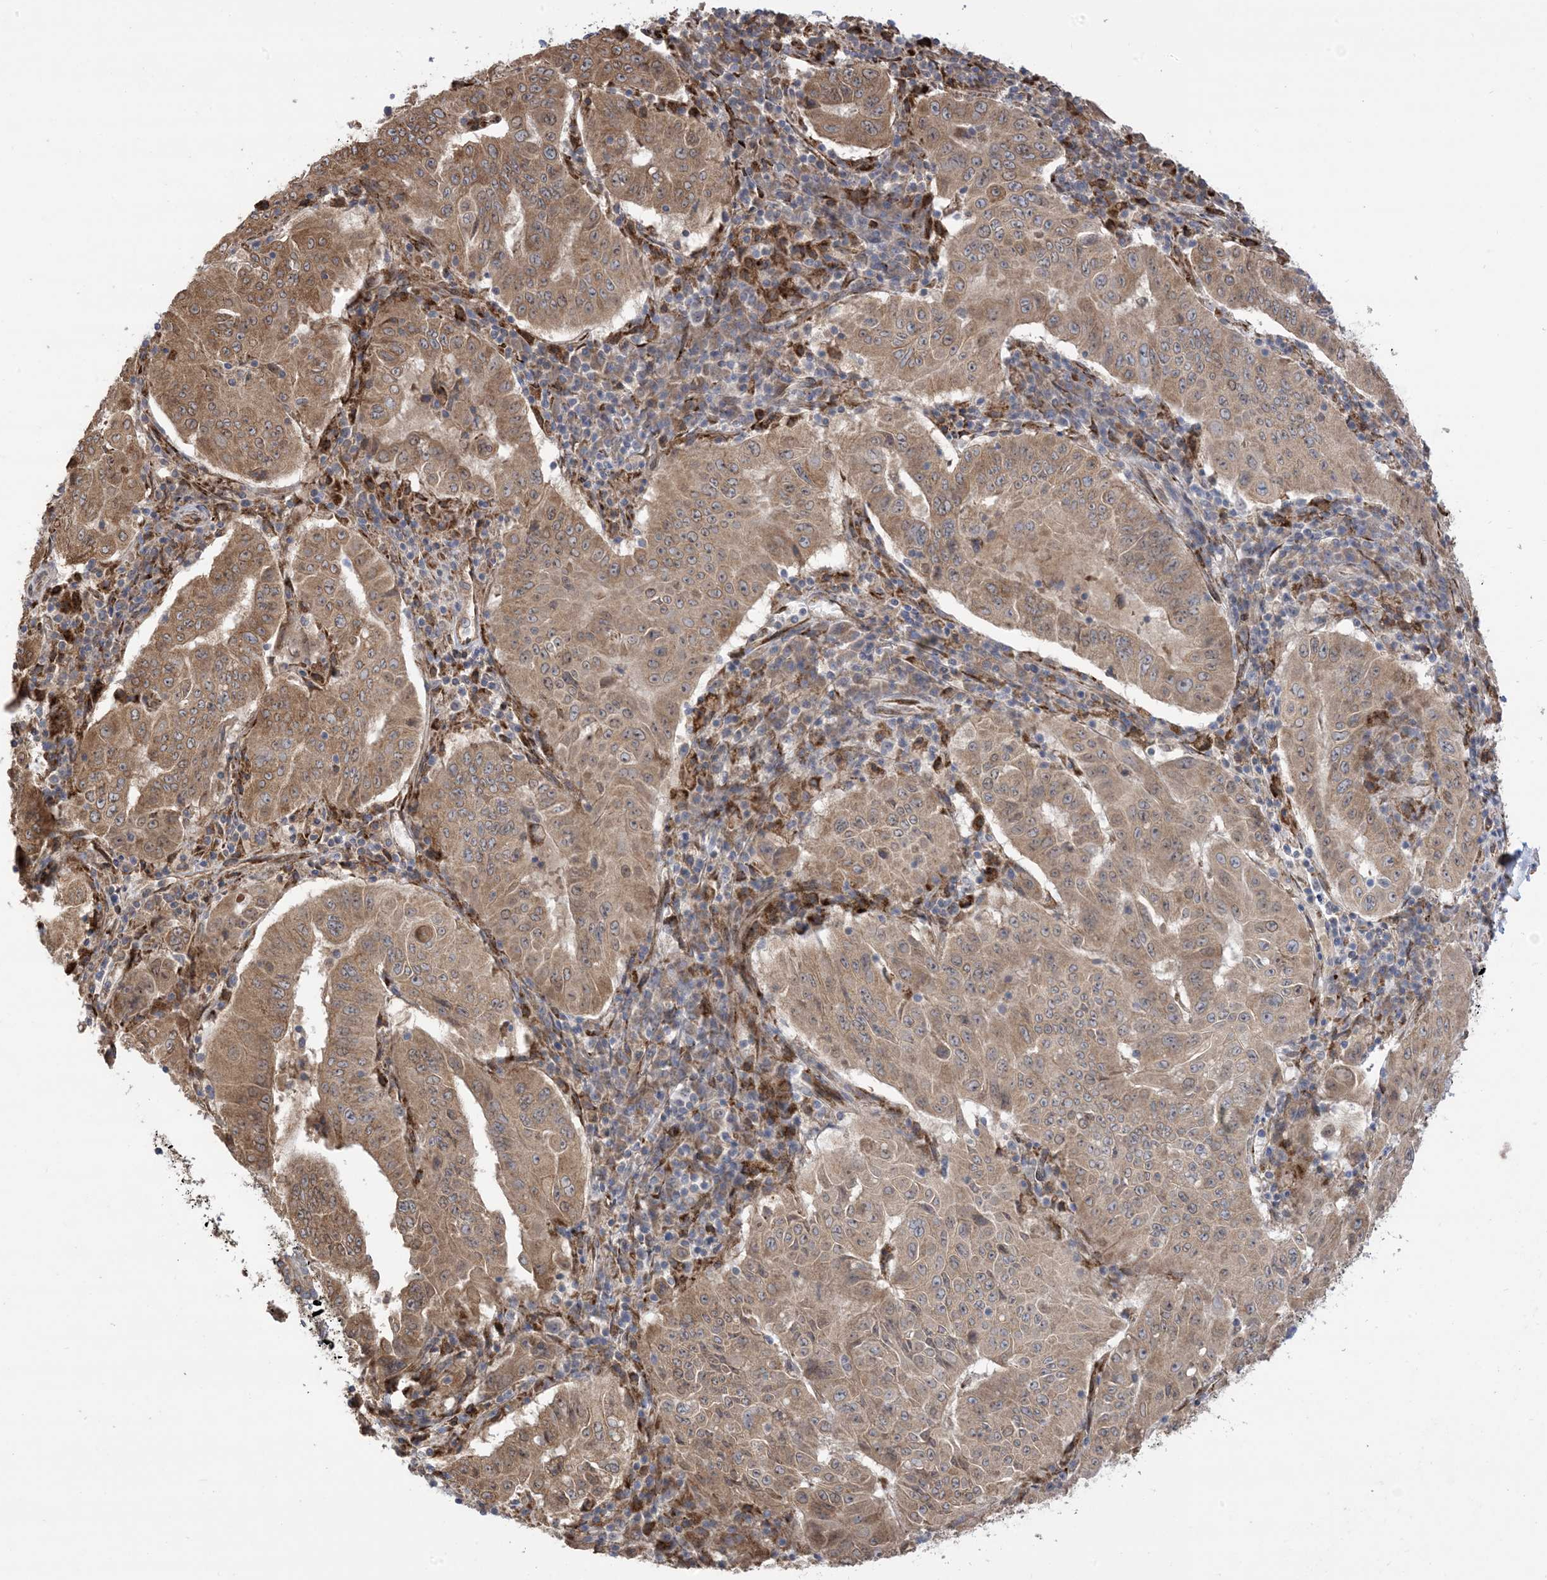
{"staining": {"intensity": "moderate", "quantity": ">75%", "location": "cytoplasmic/membranous"}, "tissue": "pancreatic cancer", "cell_type": "Tumor cells", "image_type": "cancer", "snomed": [{"axis": "morphology", "description": "Adenocarcinoma, NOS"}, {"axis": "topography", "description": "Pancreas"}], "caption": "Pancreatic adenocarcinoma was stained to show a protein in brown. There is medium levels of moderate cytoplasmic/membranous staining in approximately >75% of tumor cells.", "gene": "CLEC16A", "patient": {"sex": "male", "age": 63}}